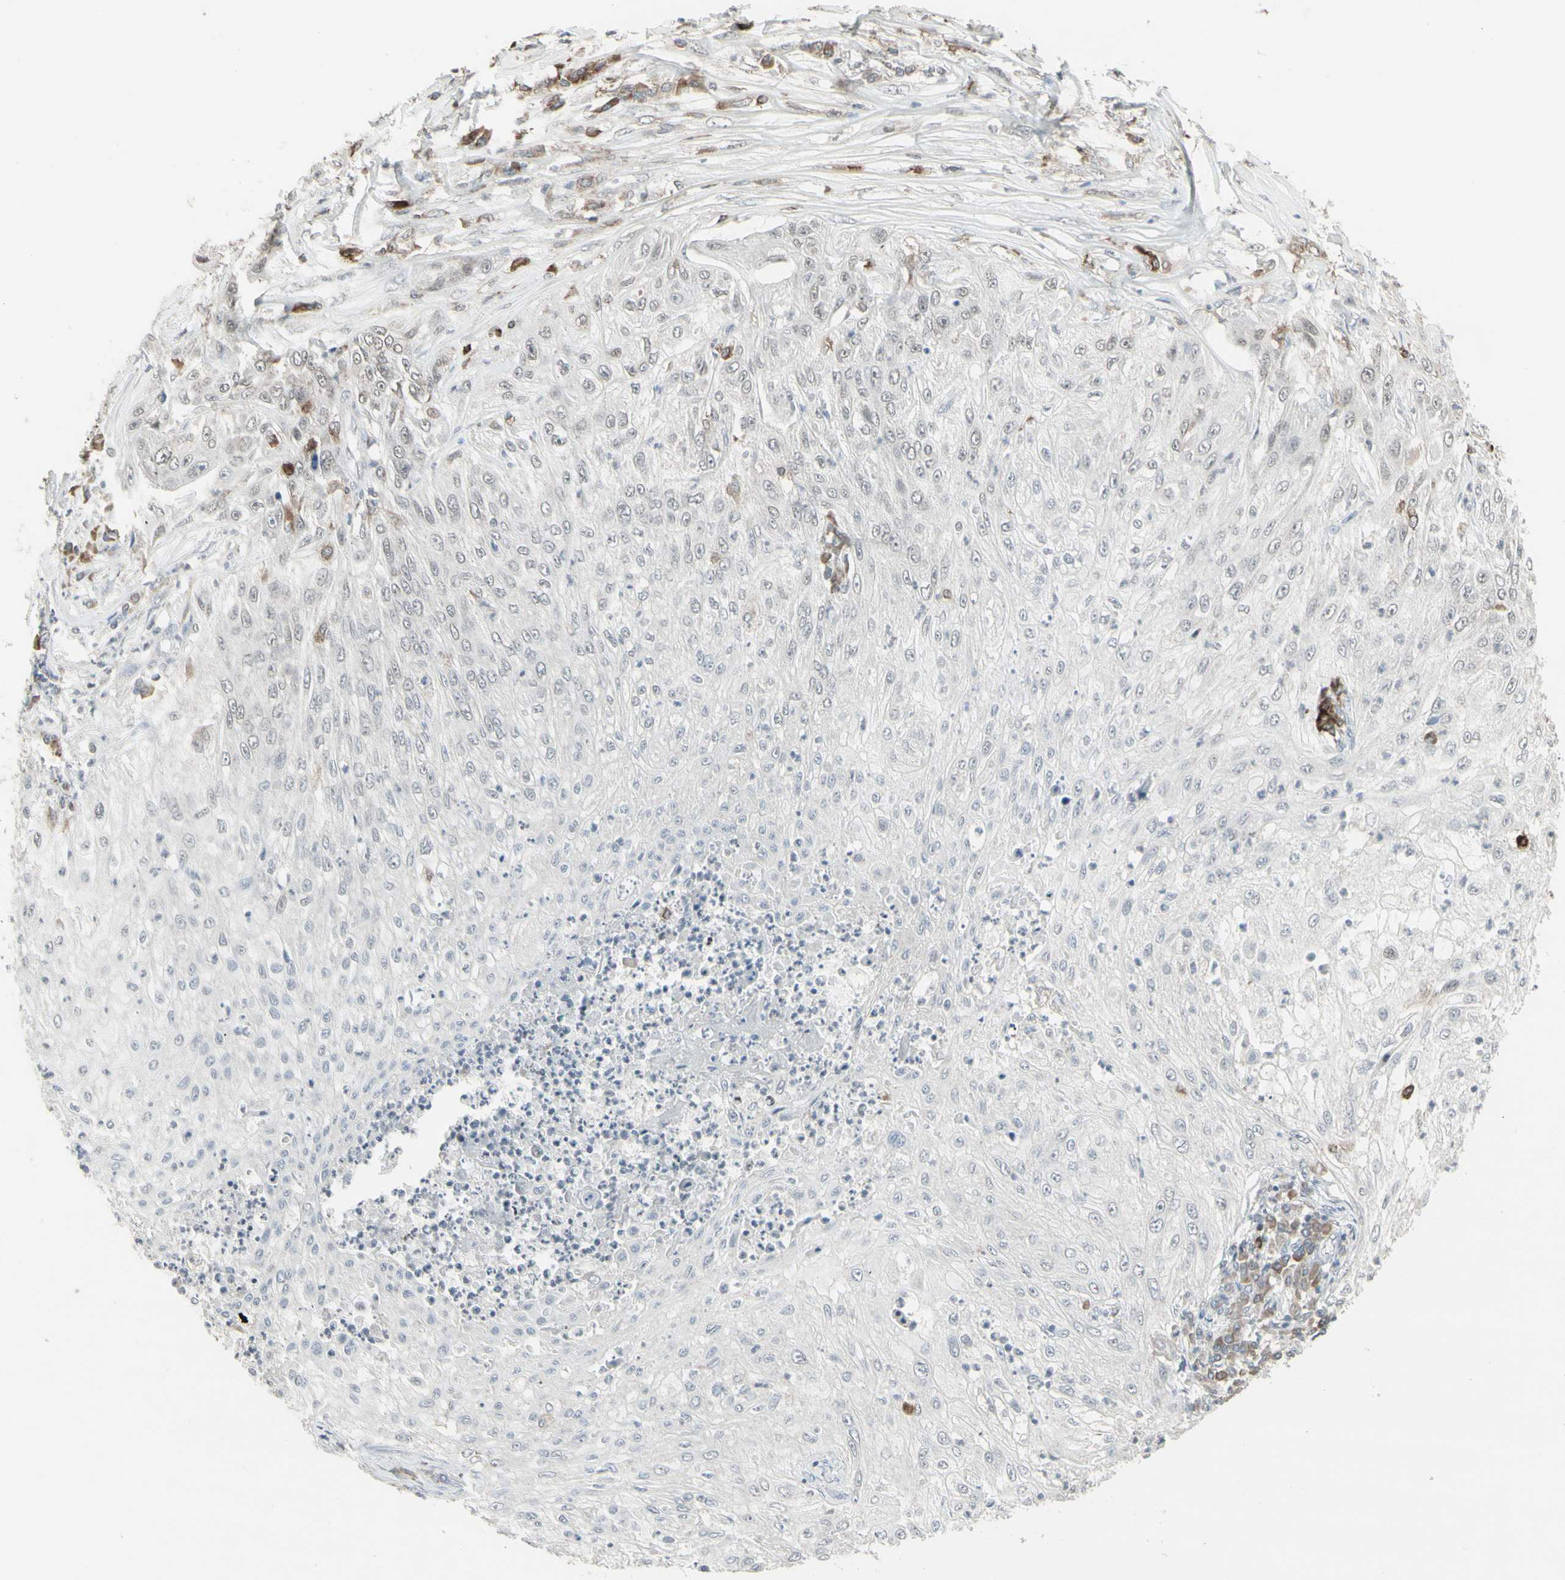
{"staining": {"intensity": "negative", "quantity": "none", "location": "none"}, "tissue": "lung cancer", "cell_type": "Tumor cells", "image_type": "cancer", "snomed": [{"axis": "morphology", "description": "Inflammation, NOS"}, {"axis": "morphology", "description": "Squamous cell carcinoma, NOS"}, {"axis": "topography", "description": "Lymph node"}, {"axis": "topography", "description": "Soft tissue"}, {"axis": "topography", "description": "Lung"}], "caption": "This is an immunohistochemistry histopathology image of squamous cell carcinoma (lung). There is no staining in tumor cells.", "gene": "SAMSN1", "patient": {"sex": "male", "age": 66}}